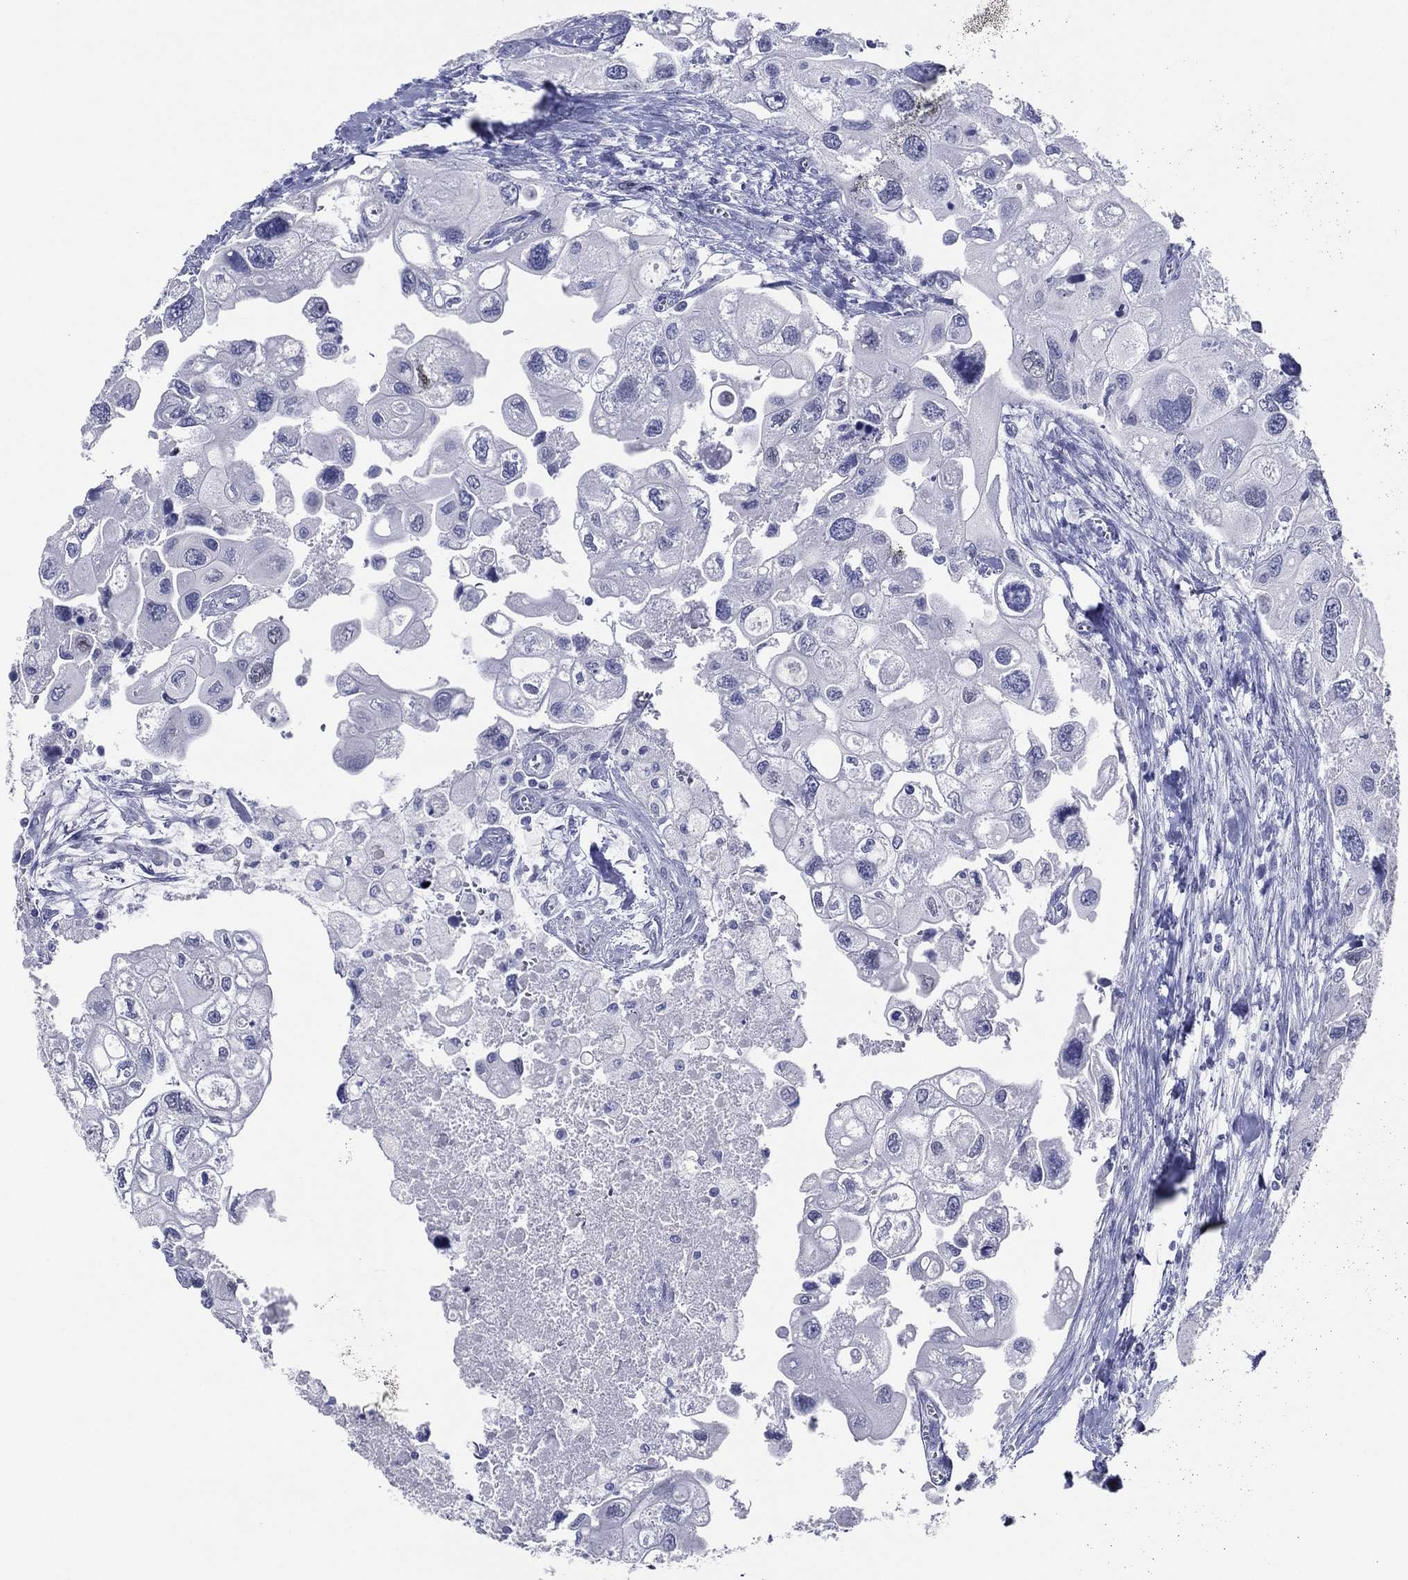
{"staining": {"intensity": "negative", "quantity": "none", "location": "none"}, "tissue": "urothelial cancer", "cell_type": "Tumor cells", "image_type": "cancer", "snomed": [{"axis": "morphology", "description": "Urothelial carcinoma, High grade"}, {"axis": "topography", "description": "Urinary bladder"}], "caption": "This is an immunohistochemistry (IHC) photomicrograph of urothelial carcinoma (high-grade). There is no expression in tumor cells.", "gene": "TFAP2A", "patient": {"sex": "male", "age": 59}}